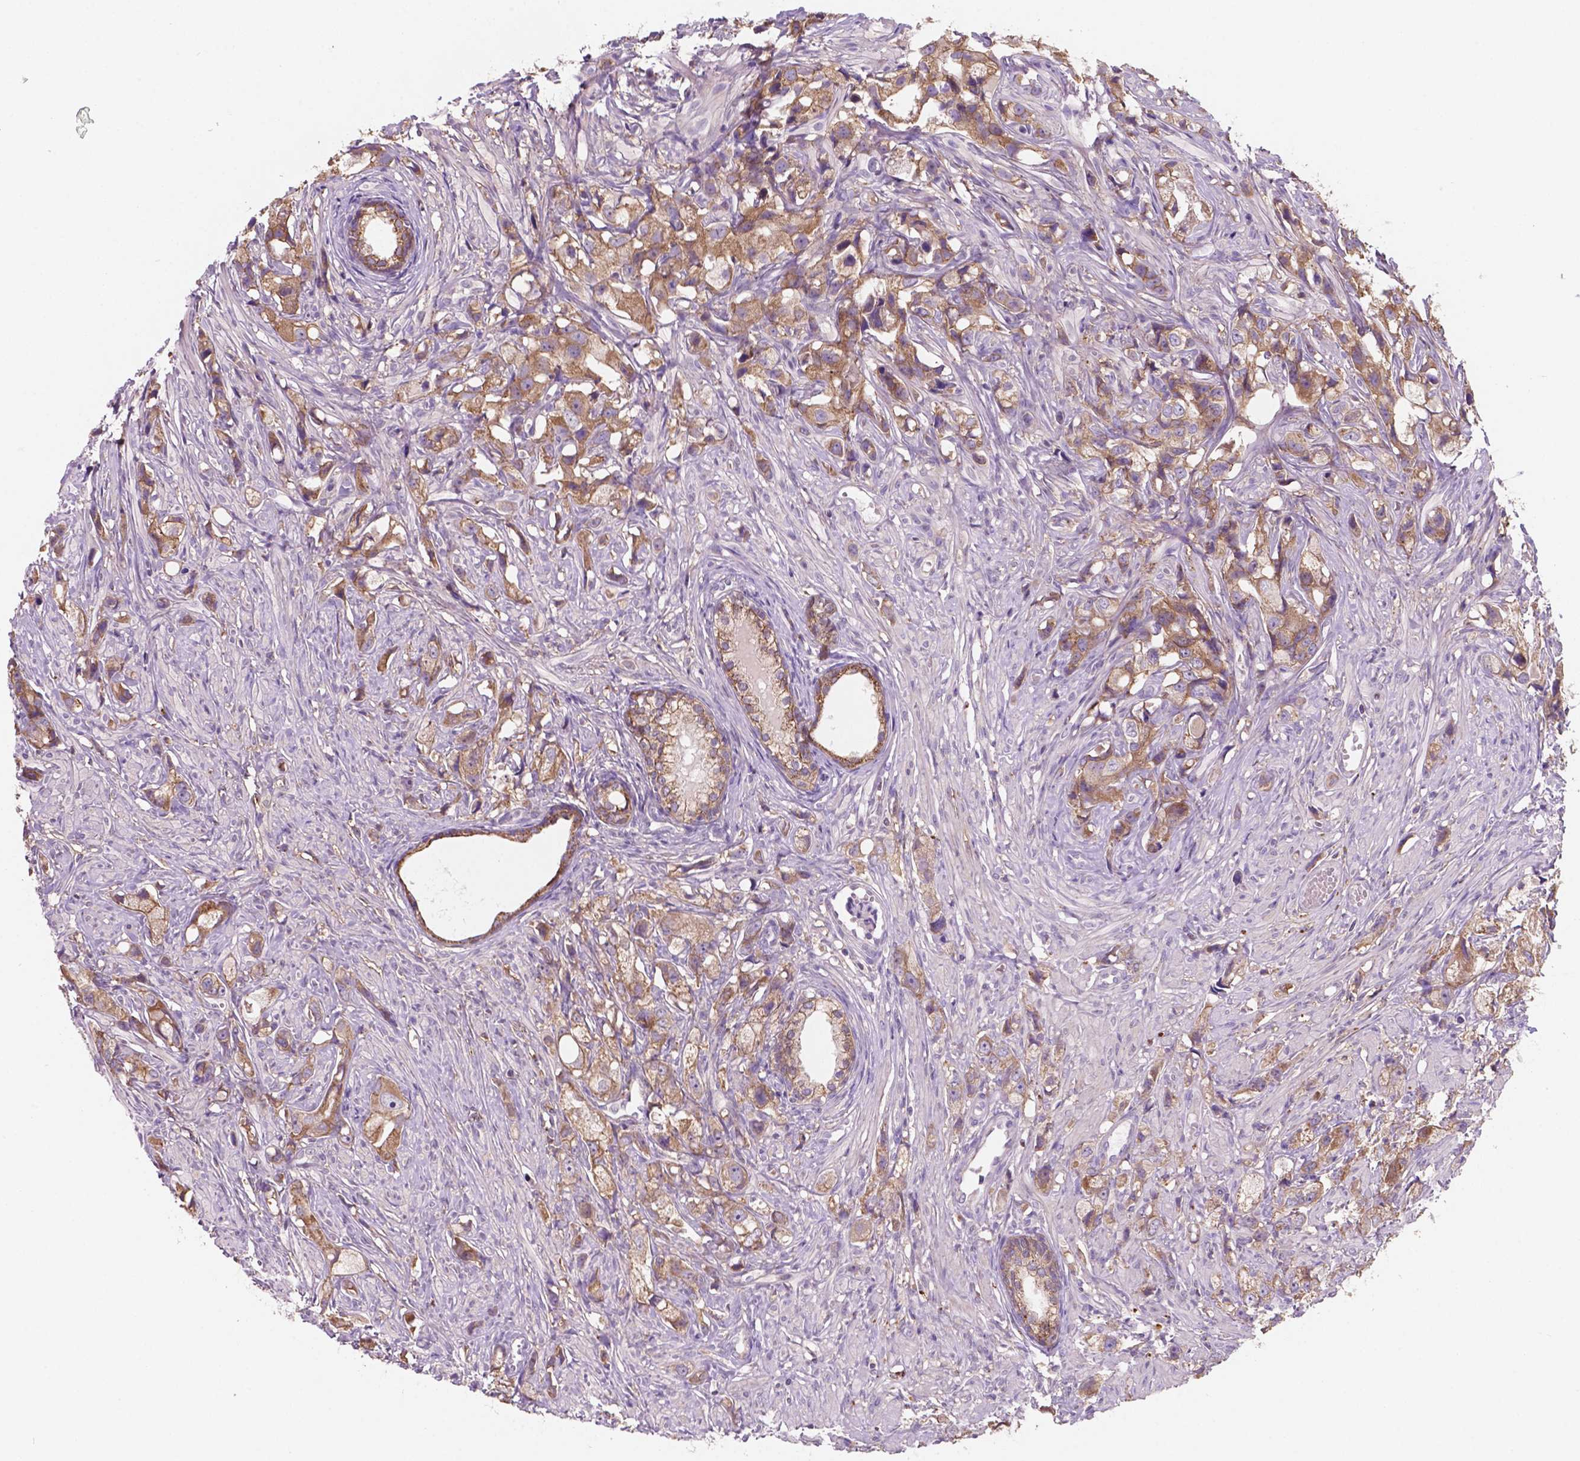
{"staining": {"intensity": "moderate", "quantity": ">75%", "location": "cytoplasmic/membranous"}, "tissue": "prostate cancer", "cell_type": "Tumor cells", "image_type": "cancer", "snomed": [{"axis": "morphology", "description": "Adenocarcinoma, High grade"}, {"axis": "topography", "description": "Prostate"}], "caption": "This photomicrograph reveals IHC staining of adenocarcinoma (high-grade) (prostate), with medium moderate cytoplasmic/membranous expression in about >75% of tumor cells.", "gene": "MKRN2OS", "patient": {"sex": "male", "age": 75}}